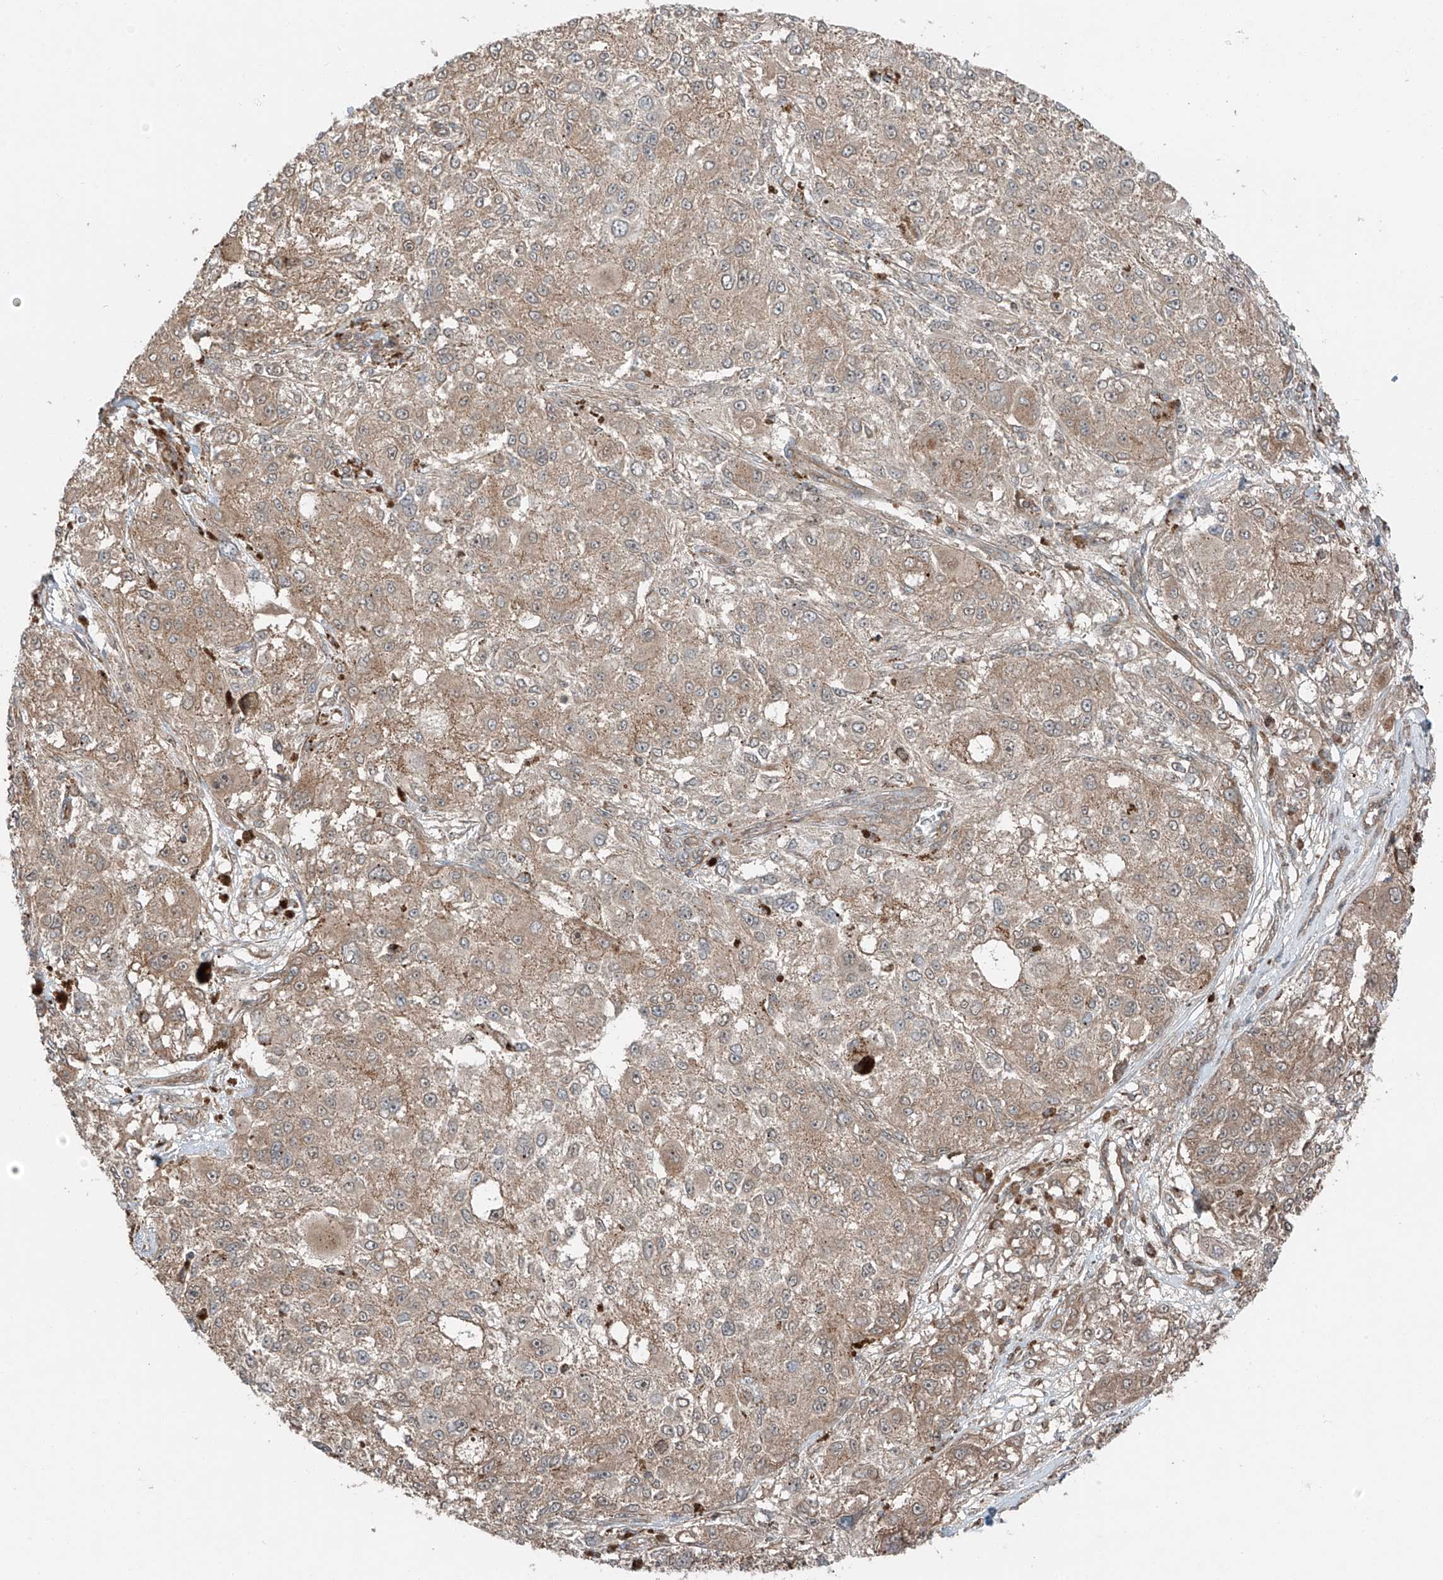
{"staining": {"intensity": "weak", "quantity": ">75%", "location": "cytoplasmic/membranous"}, "tissue": "melanoma", "cell_type": "Tumor cells", "image_type": "cancer", "snomed": [{"axis": "morphology", "description": "Necrosis, NOS"}, {"axis": "morphology", "description": "Malignant melanoma, NOS"}, {"axis": "topography", "description": "Skin"}], "caption": "Melanoma stained with DAB immunohistochemistry (IHC) demonstrates low levels of weak cytoplasmic/membranous expression in about >75% of tumor cells.", "gene": "CEP162", "patient": {"sex": "female", "age": 87}}